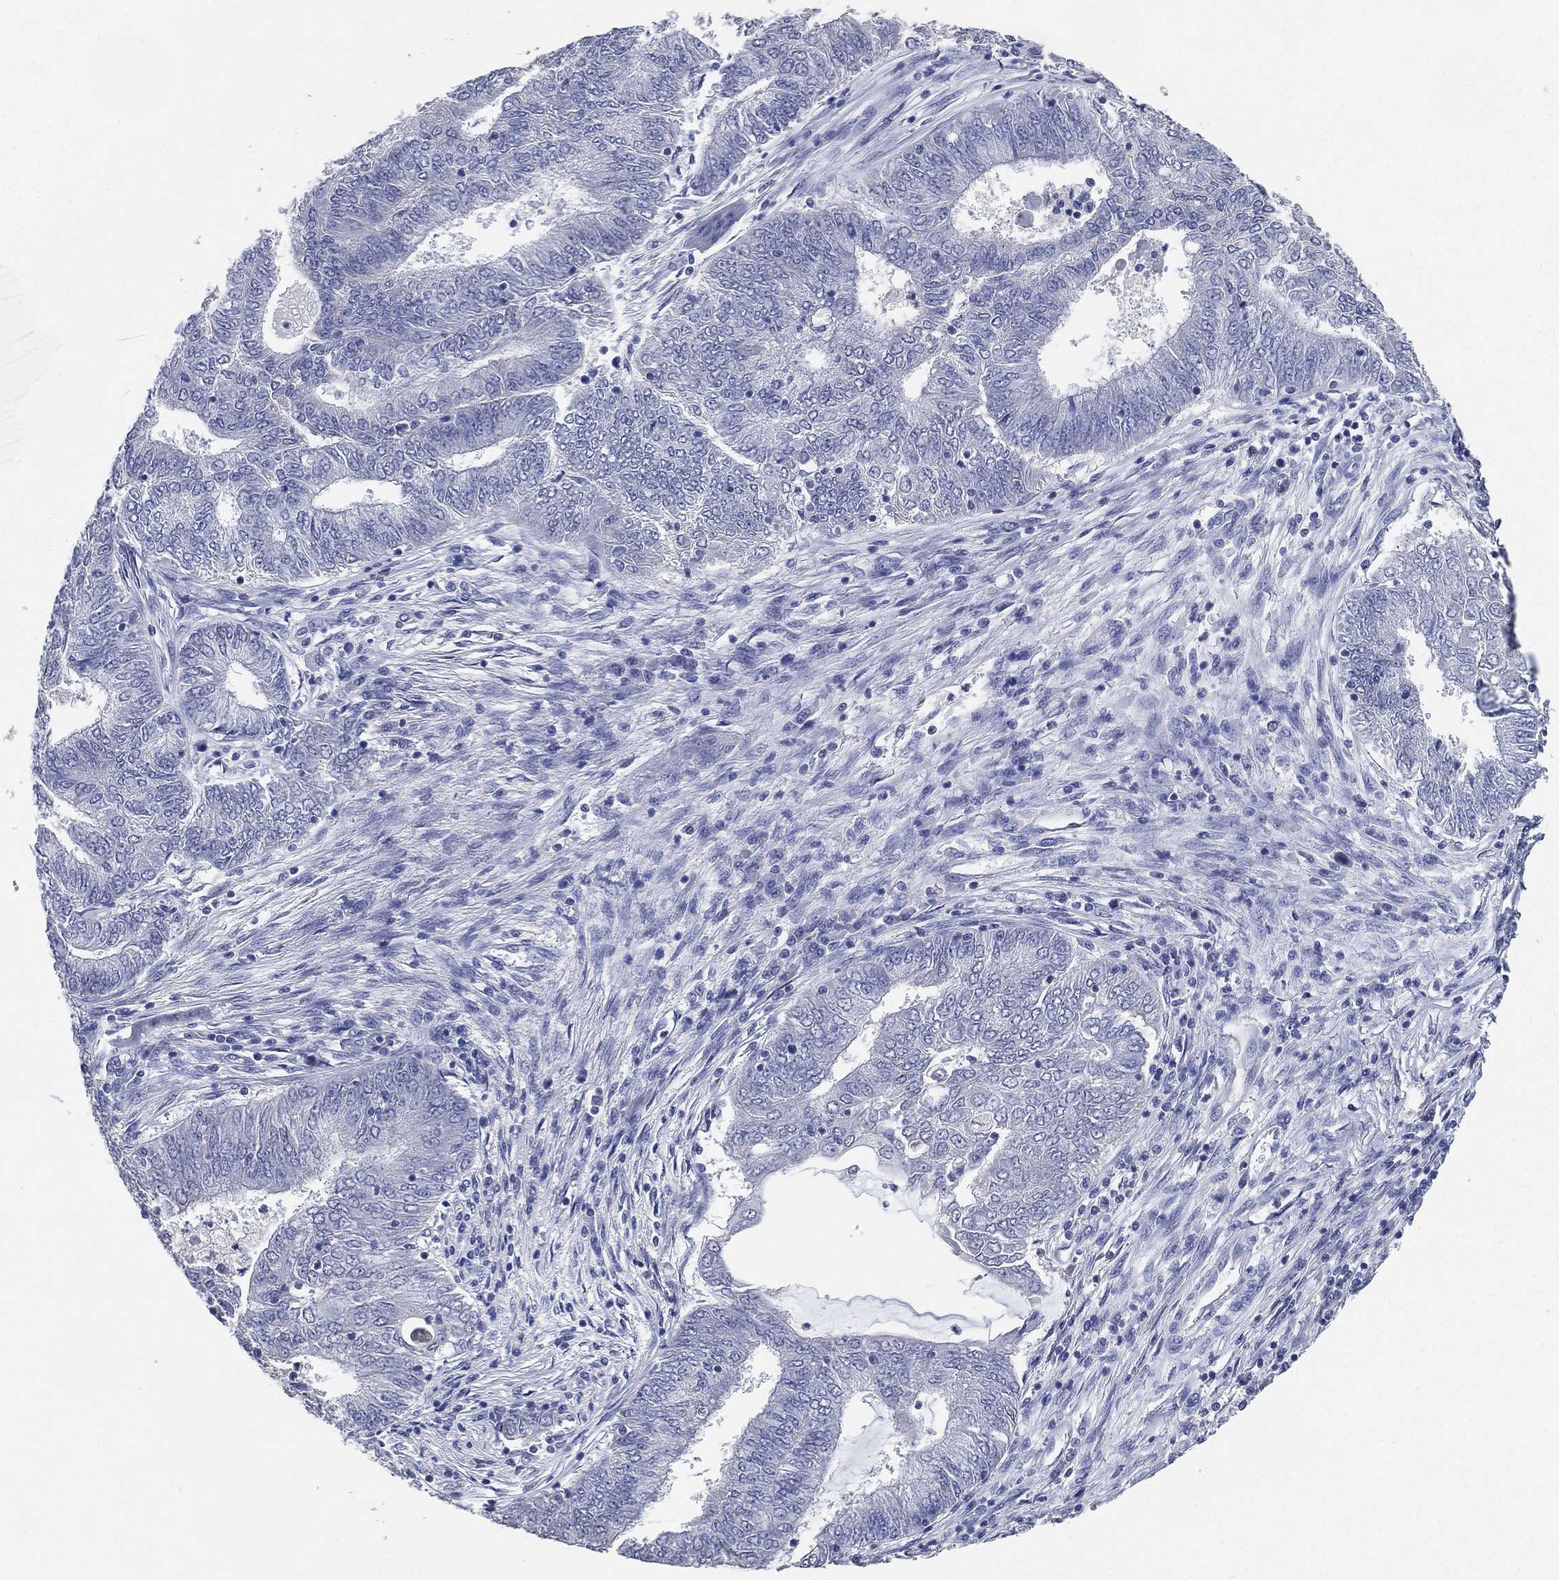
{"staining": {"intensity": "negative", "quantity": "none", "location": "none"}, "tissue": "endometrial cancer", "cell_type": "Tumor cells", "image_type": "cancer", "snomed": [{"axis": "morphology", "description": "Adenocarcinoma, NOS"}, {"axis": "topography", "description": "Endometrium"}], "caption": "Human adenocarcinoma (endometrial) stained for a protein using IHC shows no expression in tumor cells.", "gene": "IYD", "patient": {"sex": "female", "age": 62}}